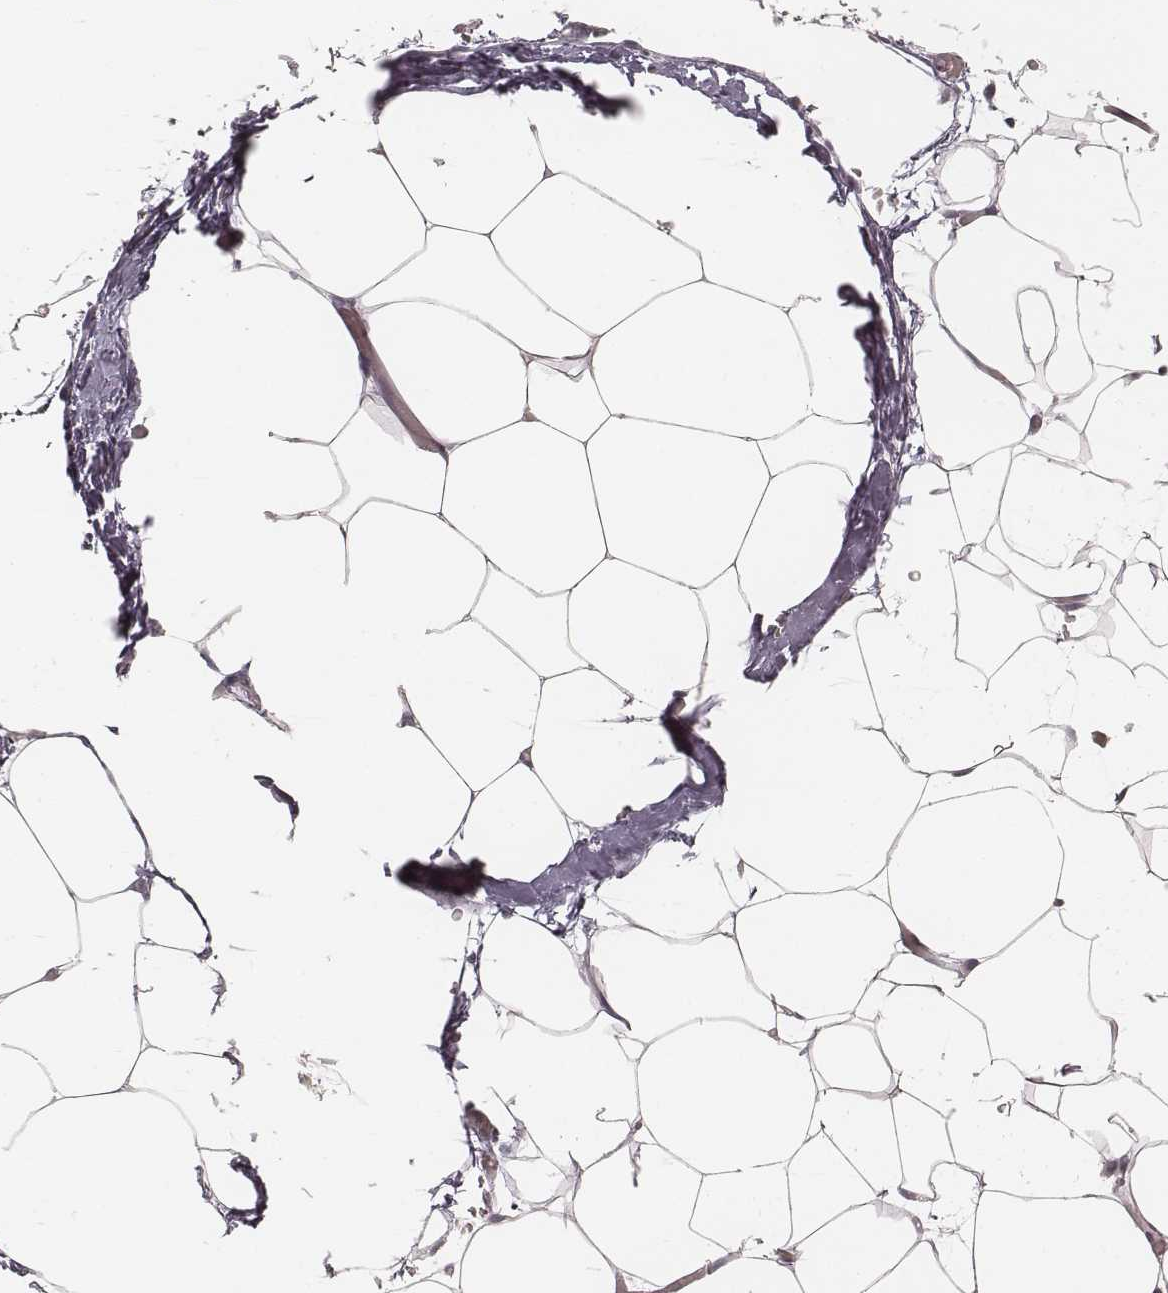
{"staining": {"intensity": "negative", "quantity": "none", "location": "none"}, "tissue": "adipose tissue", "cell_type": "Adipocytes", "image_type": "normal", "snomed": [{"axis": "morphology", "description": "Normal tissue, NOS"}, {"axis": "topography", "description": "Adipose tissue"}], "caption": "IHC image of unremarkable adipose tissue: adipose tissue stained with DAB (3,3'-diaminobenzidine) shows no significant protein positivity in adipocytes.", "gene": "SPATA24", "patient": {"sex": "male", "age": 57}}